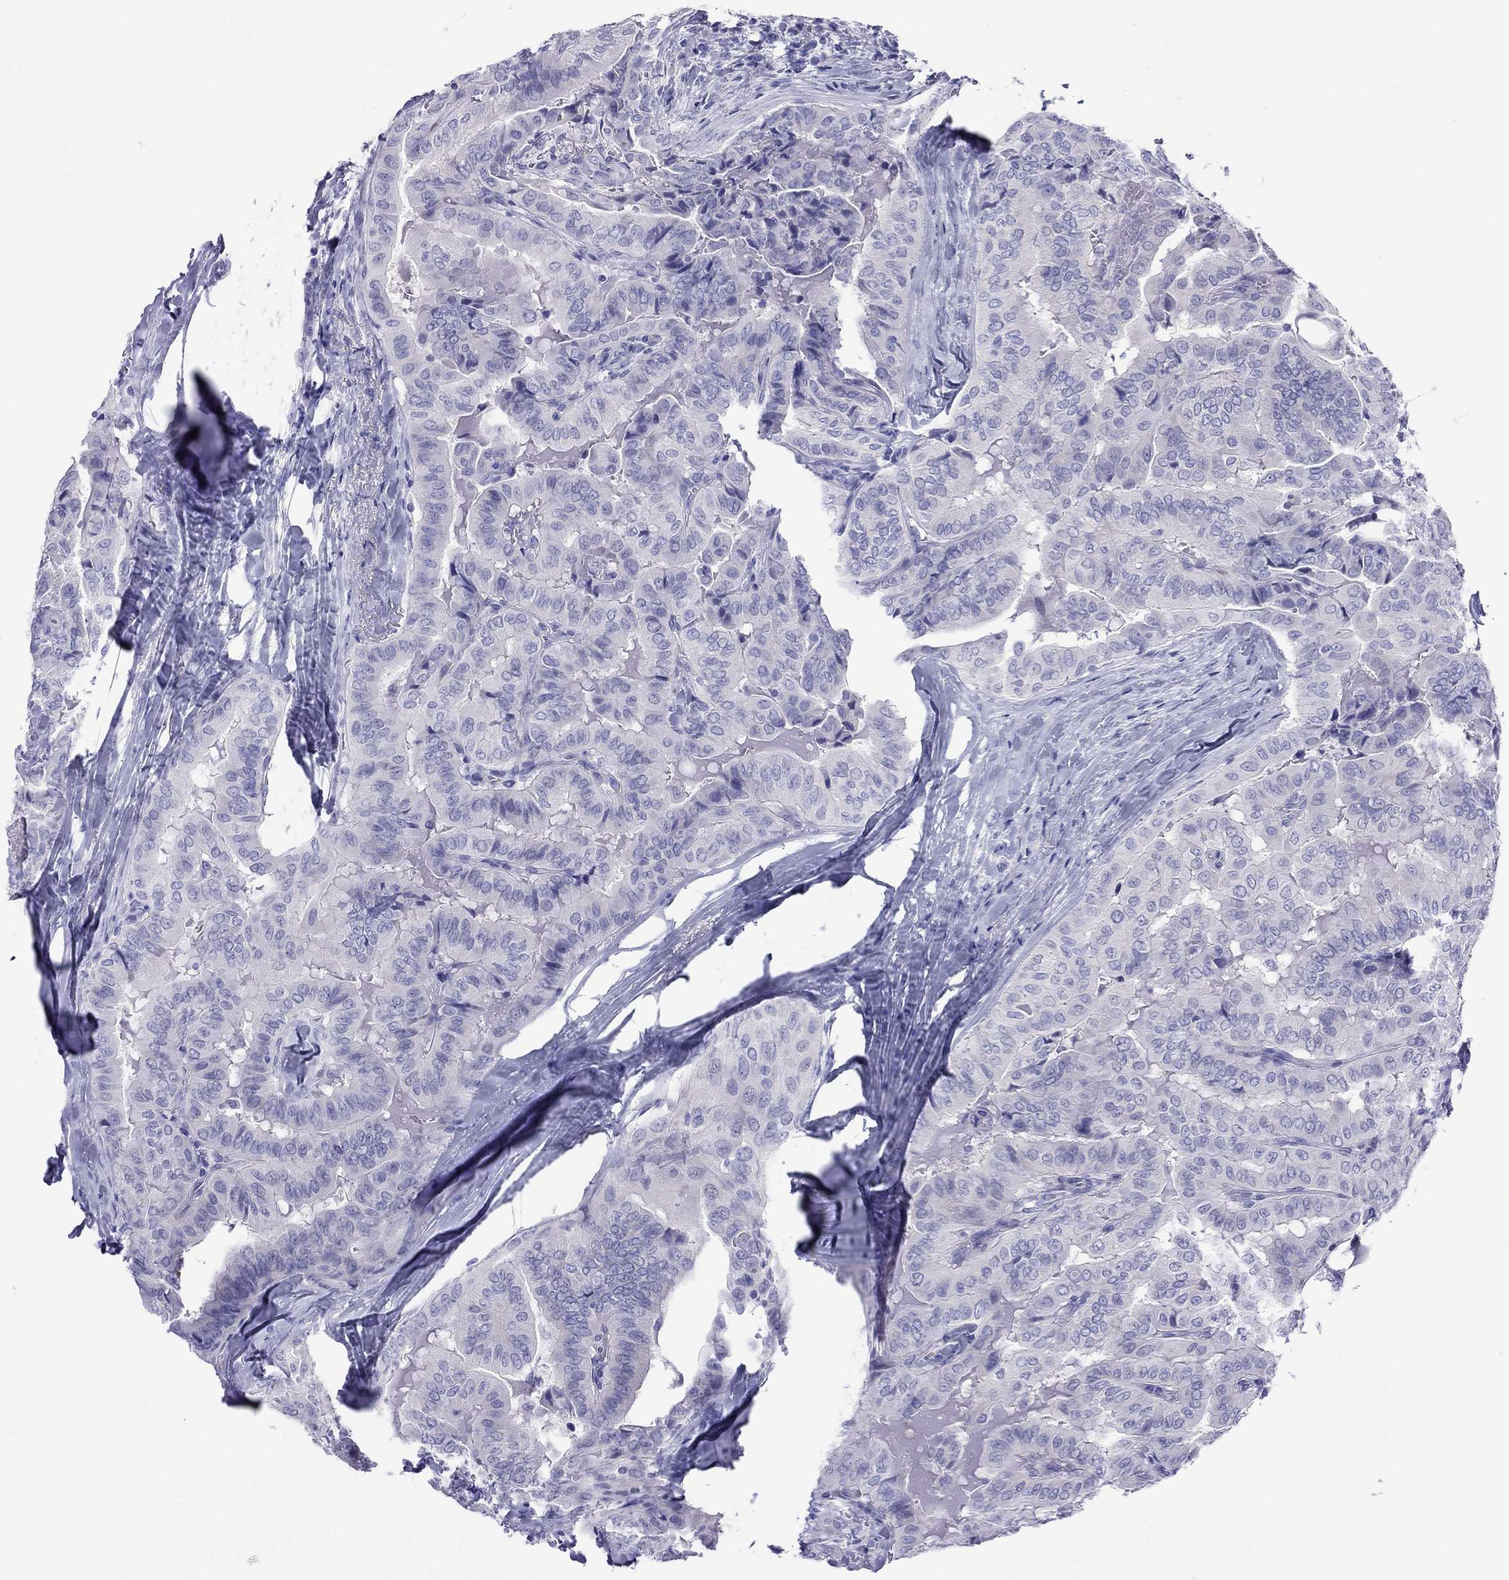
{"staining": {"intensity": "negative", "quantity": "none", "location": "none"}, "tissue": "thyroid cancer", "cell_type": "Tumor cells", "image_type": "cancer", "snomed": [{"axis": "morphology", "description": "Papillary adenocarcinoma, NOS"}, {"axis": "topography", "description": "Thyroid gland"}], "caption": "The immunohistochemistry photomicrograph has no significant positivity in tumor cells of thyroid cancer tissue.", "gene": "PCDHA6", "patient": {"sex": "female", "age": 68}}